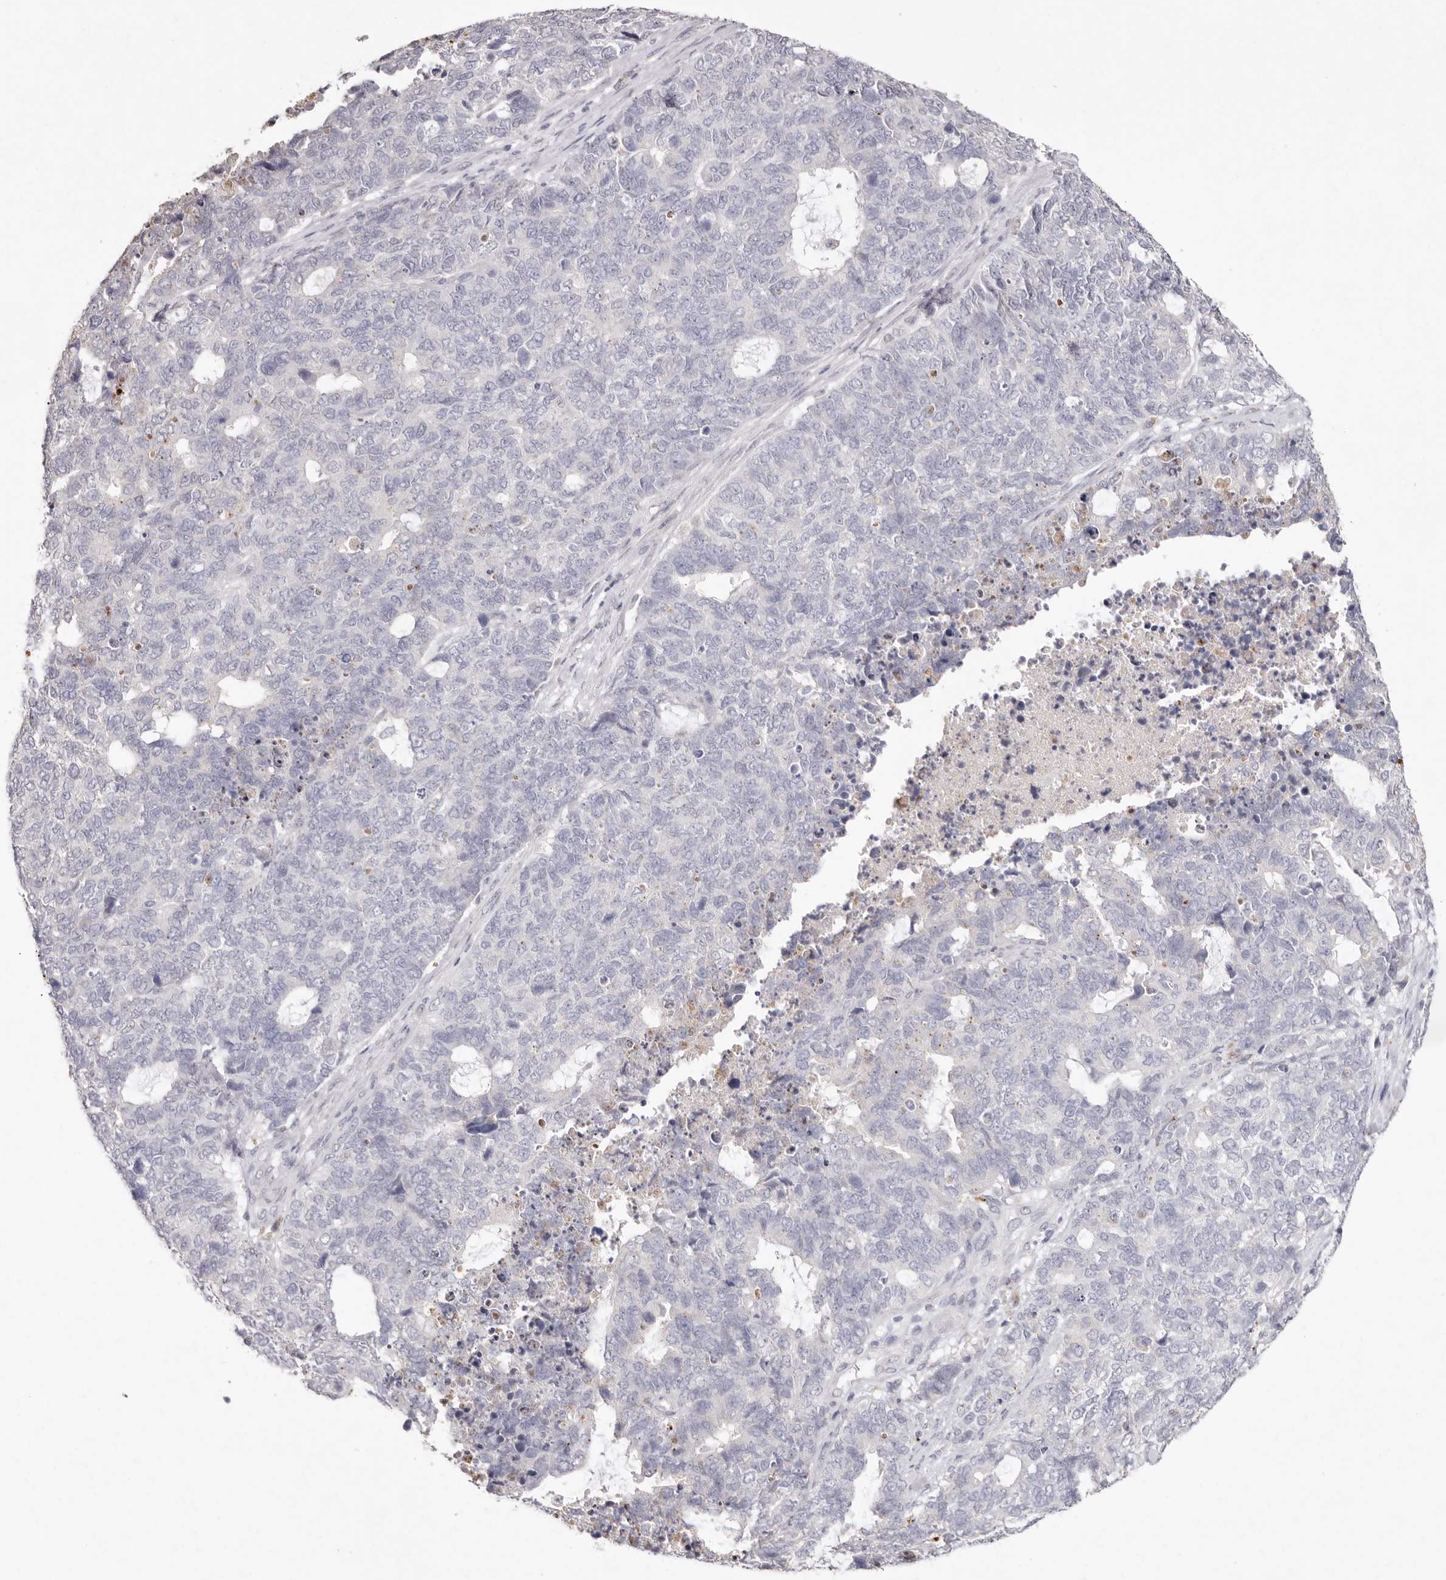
{"staining": {"intensity": "negative", "quantity": "none", "location": "none"}, "tissue": "cervical cancer", "cell_type": "Tumor cells", "image_type": "cancer", "snomed": [{"axis": "morphology", "description": "Squamous cell carcinoma, NOS"}, {"axis": "topography", "description": "Cervix"}], "caption": "The micrograph displays no staining of tumor cells in cervical cancer.", "gene": "FAM185A", "patient": {"sex": "female", "age": 63}}